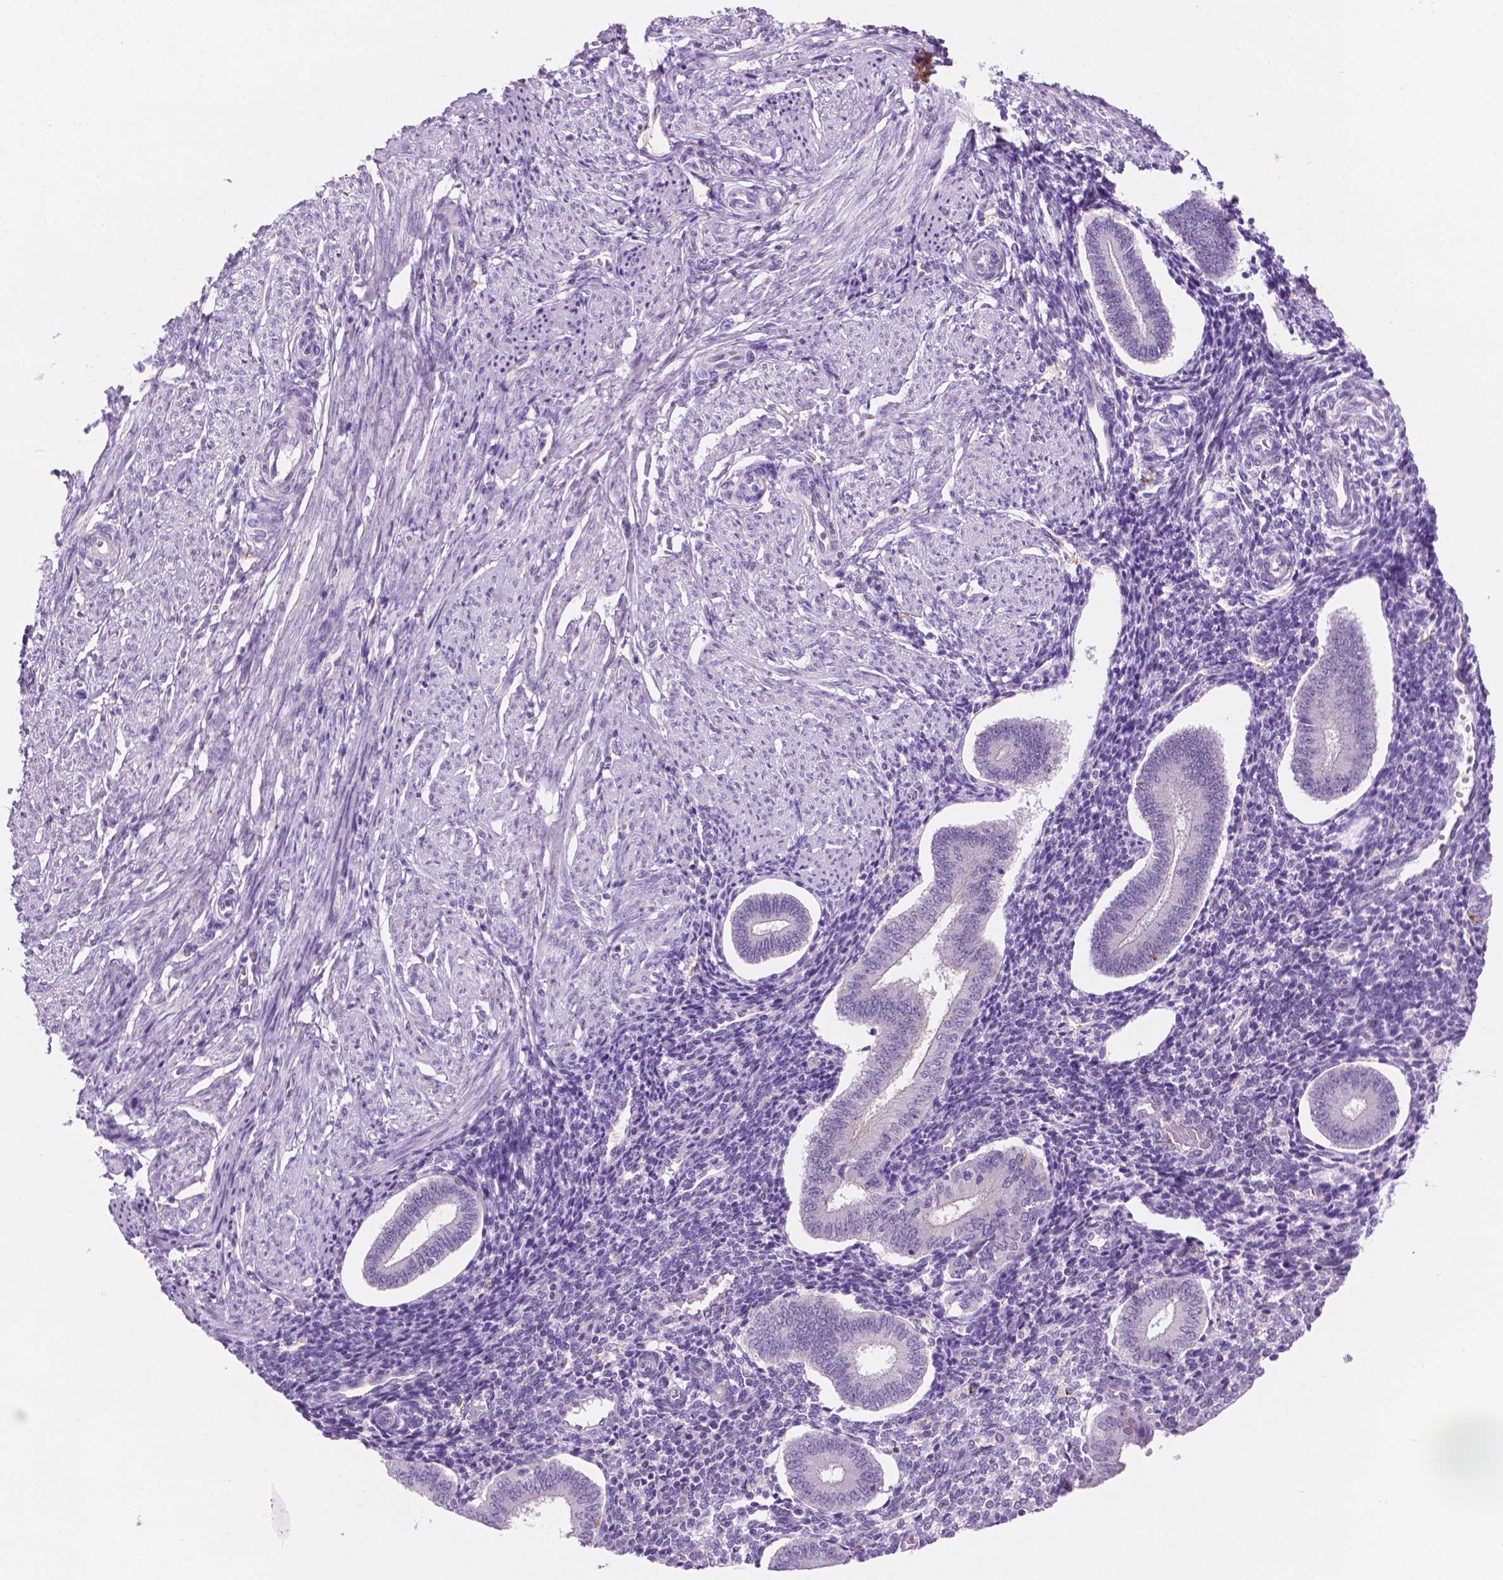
{"staining": {"intensity": "negative", "quantity": "none", "location": "none"}, "tissue": "endometrium", "cell_type": "Cells in endometrial stroma", "image_type": "normal", "snomed": [{"axis": "morphology", "description": "Normal tissue, NOS"}, {"axis": "topography", "description": "Endometrium"}], "caption": "An immunohistochemistry (IHC) micrograph of normal endometrium is shown. There is no staining in cells in endometrial stroma of endometrium. Brightfield microscopy of immunohistochemistry (IHC) stained with DAB (3,3'-diaminobenzidine) (brown) and hematoxylin (blue), captured at high magnification.", "gene": "EPPK1", "patient": {"sex": "female", "age": 40}}